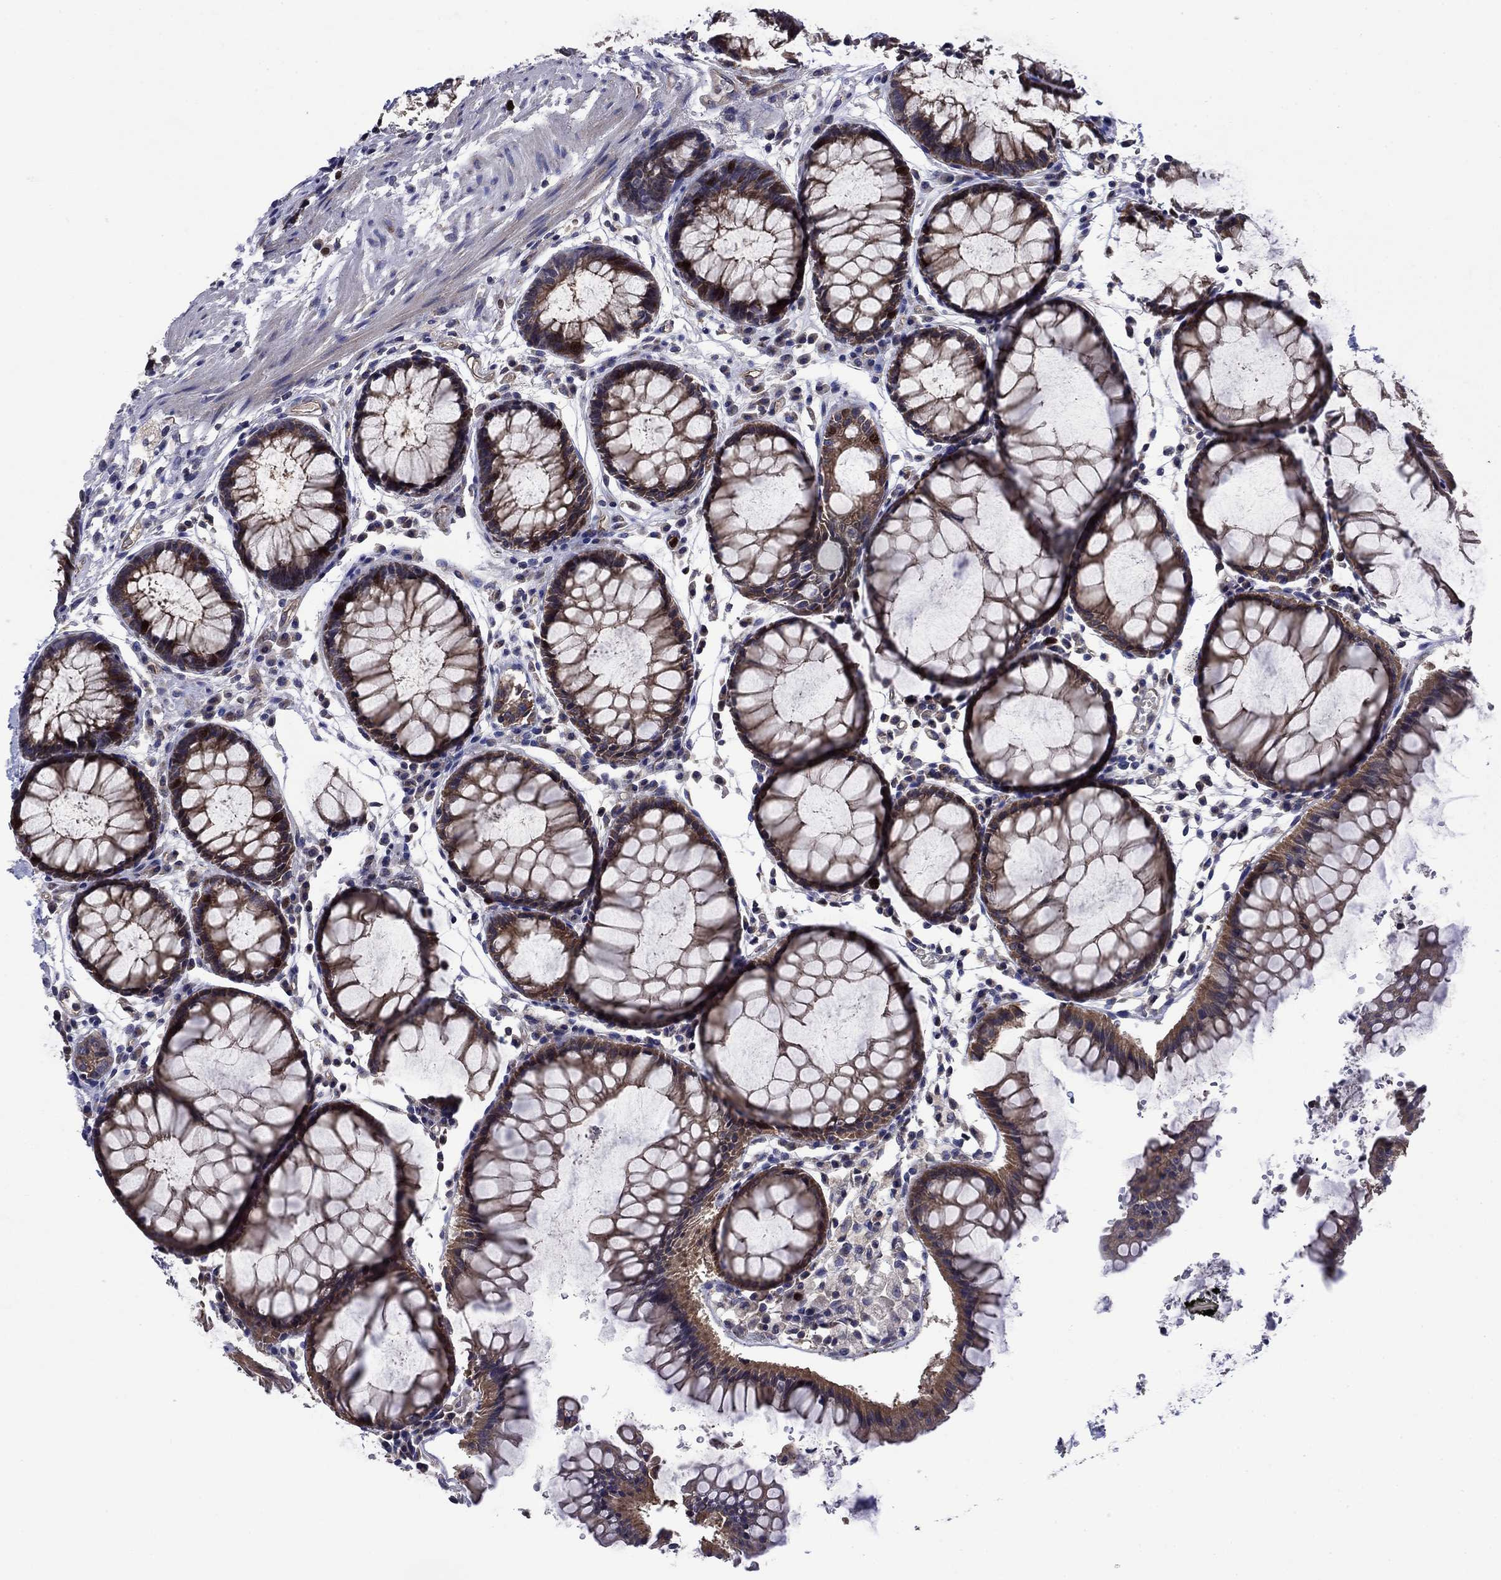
{"staining": {"intensity": "strong", "quantity": ">75%", "location": "cytoplasmic/membranous,nuclear"}, "tissue": "rectum", "cell_type": "Glandular cells", "image_type": "normal", "snomed": [{"axis": "morphology", "description": "Normal tissue, NOS"}, {"axis": "topography", "description": "Rectum"}], "caption": "Strong cytoplasmic/membranous,nuclear positivity for a protein is present in approximately >75% of glandular cells of benign rectum using IHC.", "gene": "KIF22", "patient": {"sex": "female", "age": 68}}